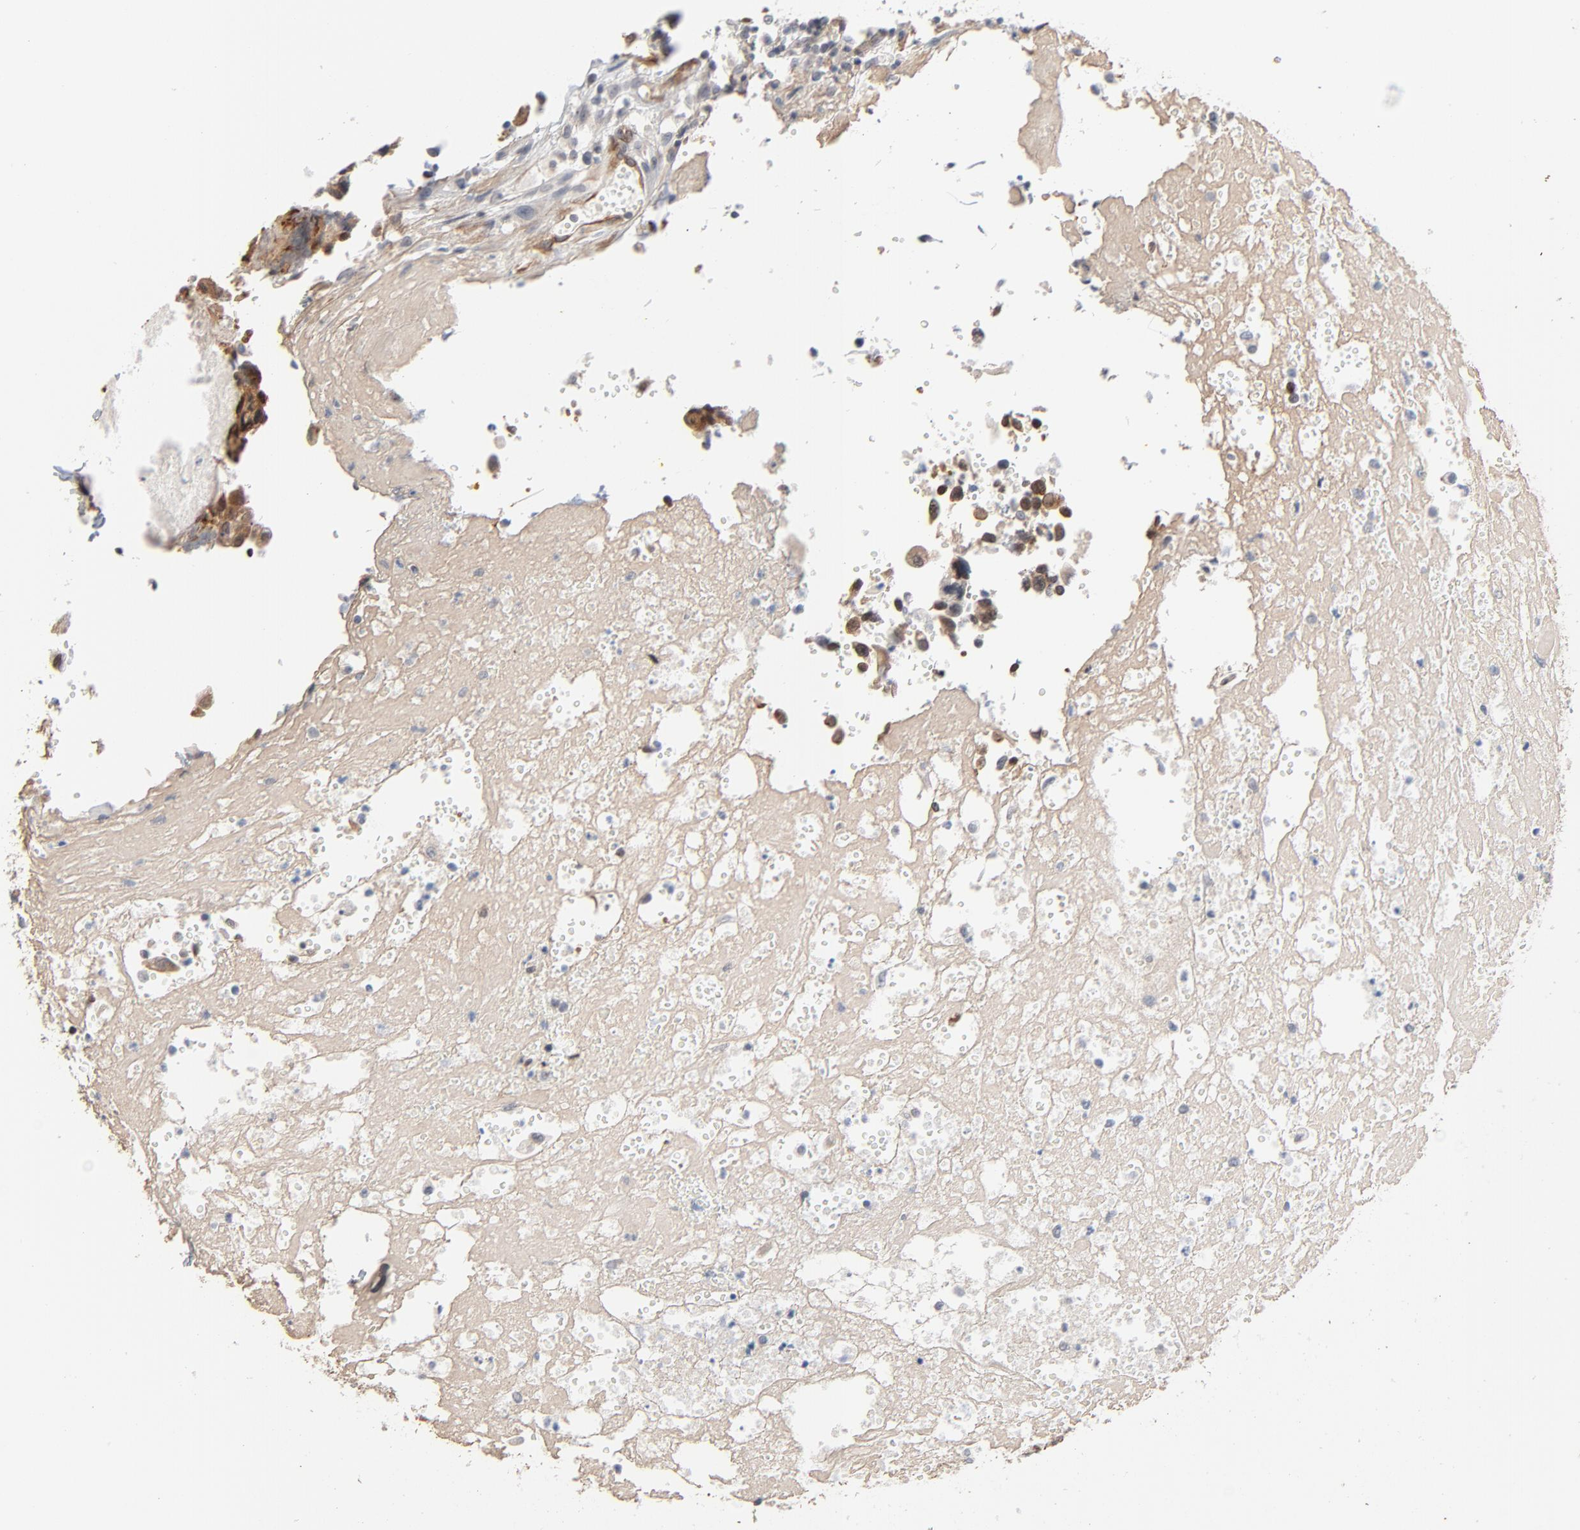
{"staining": {"intensity": "moderate", "quantity": ">75%", "location": "cytoplasmic/membranous"}, "tissue": "urothelial cancer", "cell_type": "Tumor cells", "image_type": "cancer", "snomed": [{"axis": "morphology", "description": "Urothelial carcinoma, High grade"}, {"axis": "topography", "description": "Urinary bladder"}], "caption": "The micrograph displays immunohistochemical staining of urothelial carcinoma (high-grade). There is moderate cytoplasmic/membranous positivity is identified in about >75% of tumor cells.", "gene": "ITPR3", "patient": {"sex": "female", "age": 81}}